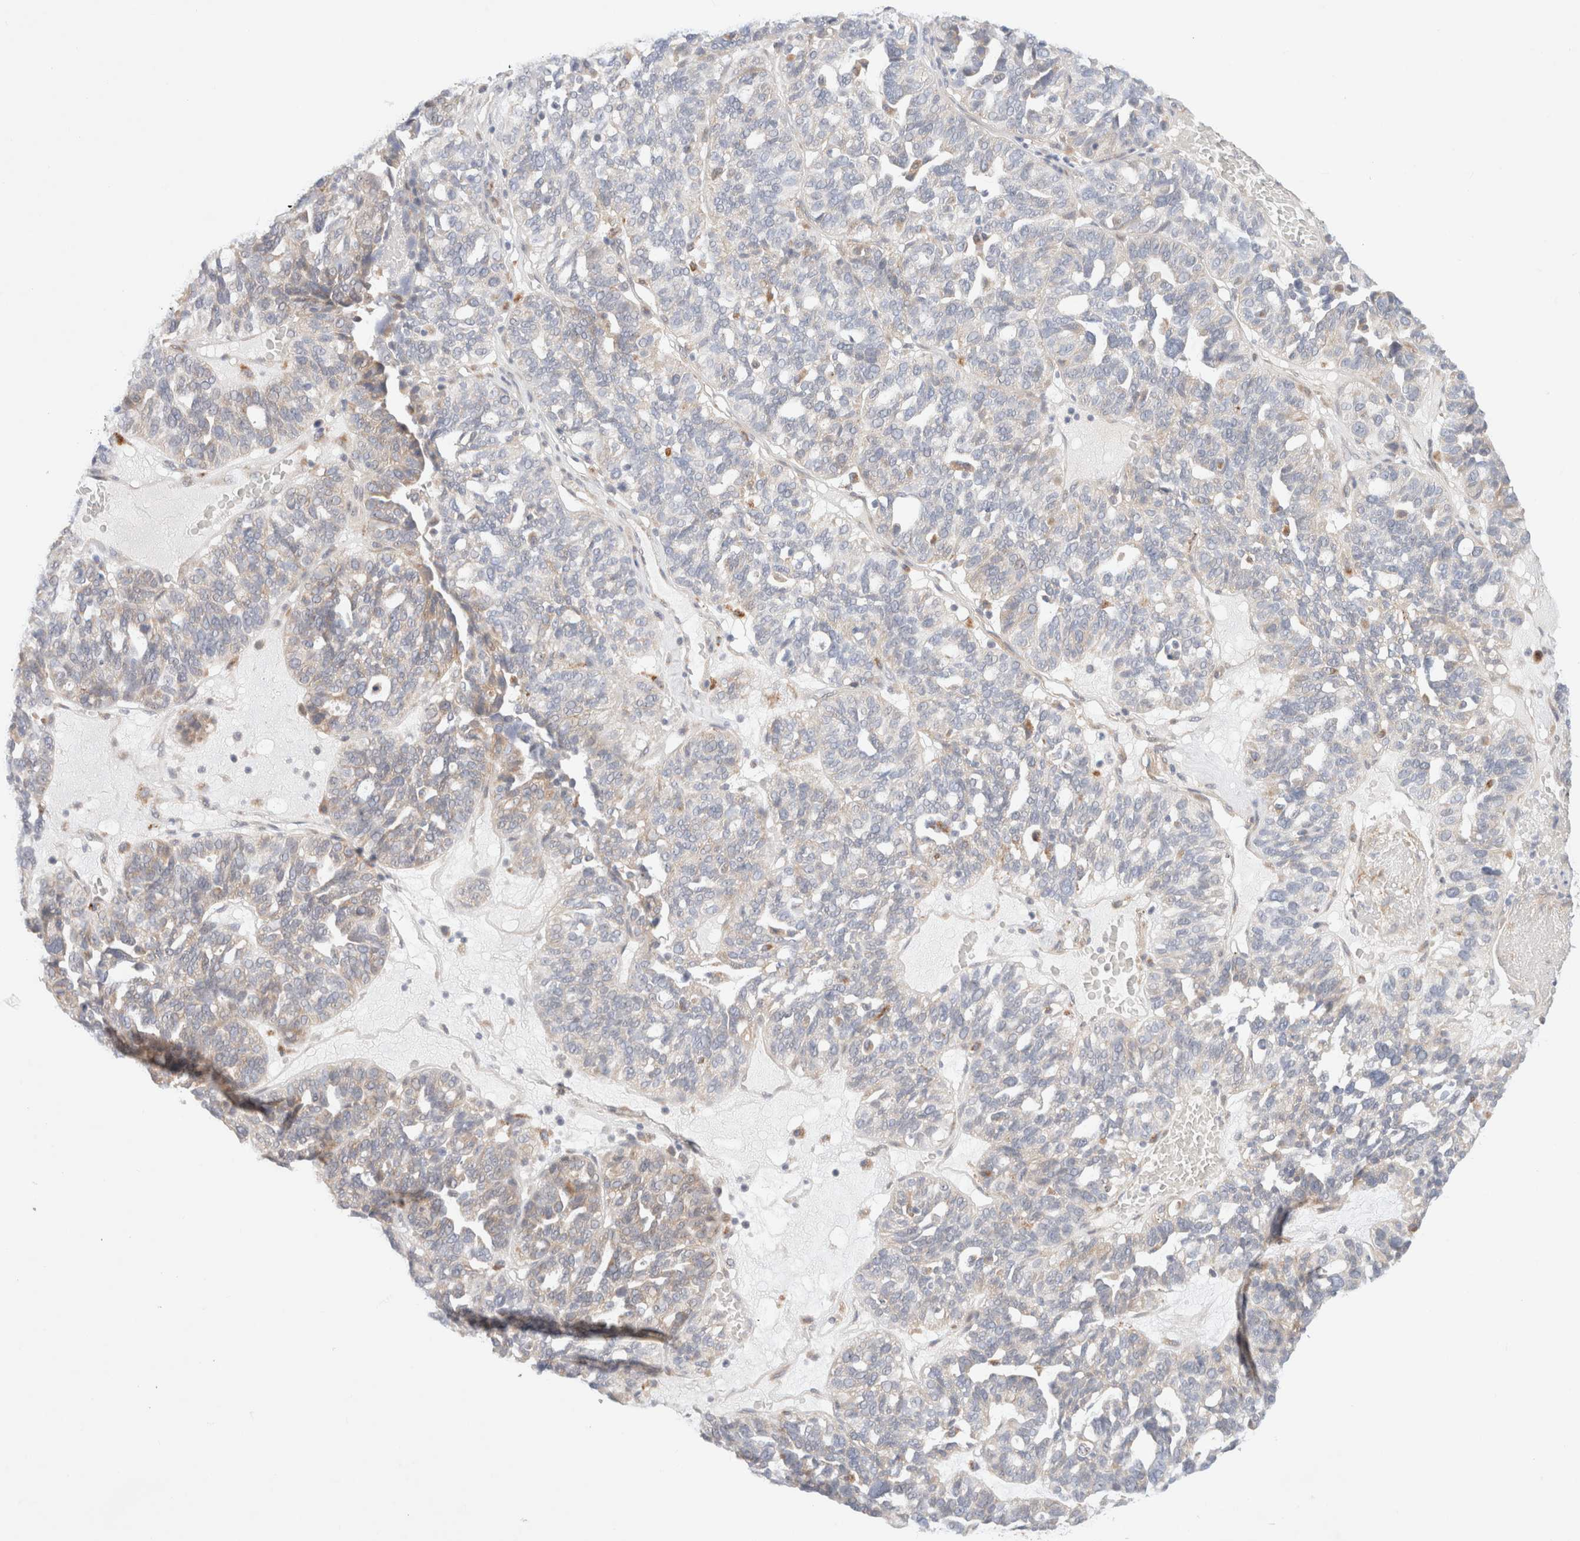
{"staining": {"intensity": "negative", "quantity": "none", "location": "none"}, "tissue": "ovarian cancer", "cell_type": "Tumor cells", "image_type": "cancer", "snomed": [{"axis": "morphology", "description": "Cystadenocarcinoma, serous, NOS"}, {"axis": "topography", "description": "Ovary"}], "caption": "The histopathology image displays no significant positivity in tumor cells of ovarian cancer (serous cystadenocarcinoma). (DAB immunohistochemistry (IHC), high magnification).", "gene": "RRP15", "patient": {"sex": "female", "age": 59}}